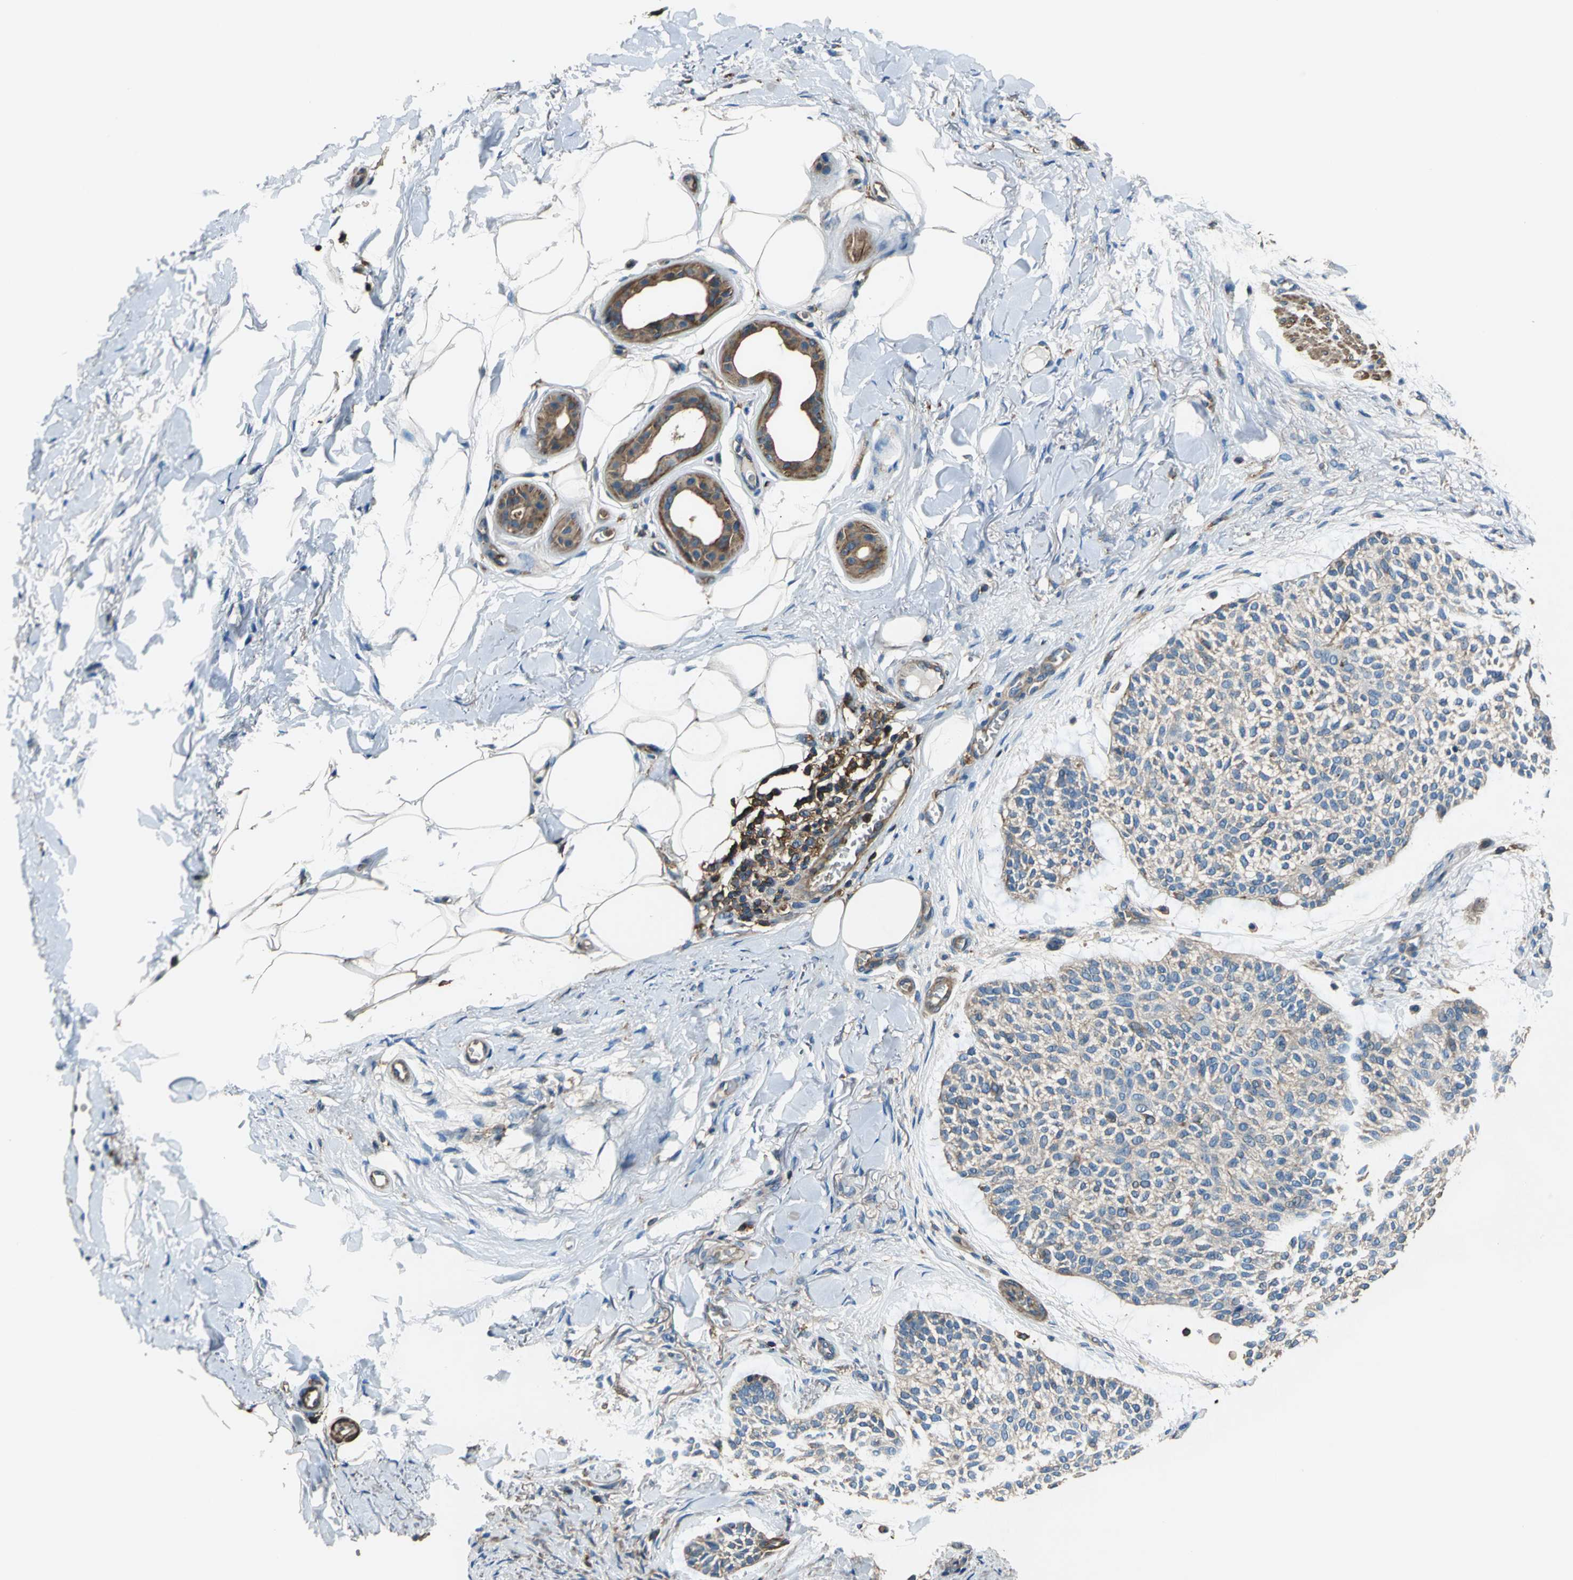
{"staining": {"intensity": "moderate", "quantity": ">75%", "location": "cytoplasmic/membranous"}, "tissue": "skin cancer", "cell_type": "Tumor cells", "image_type": "cancer", "snomed": [{"axis": "morphology", "description": "Normal tissue, NOS"}, {"axis": "morphology", "description": "Basal cell carcinoma"}, {"axis": "topography", "description": "Skin"}], "caption": "Human skin cancer (basal cell carcinoma) stained for a protein (brown) exhibits moderate cytoplasmic/membranous positive expression in about >75% of tumor cells.", "gene": "PARVA", "patient": {"sex": "female", "age": 70}}